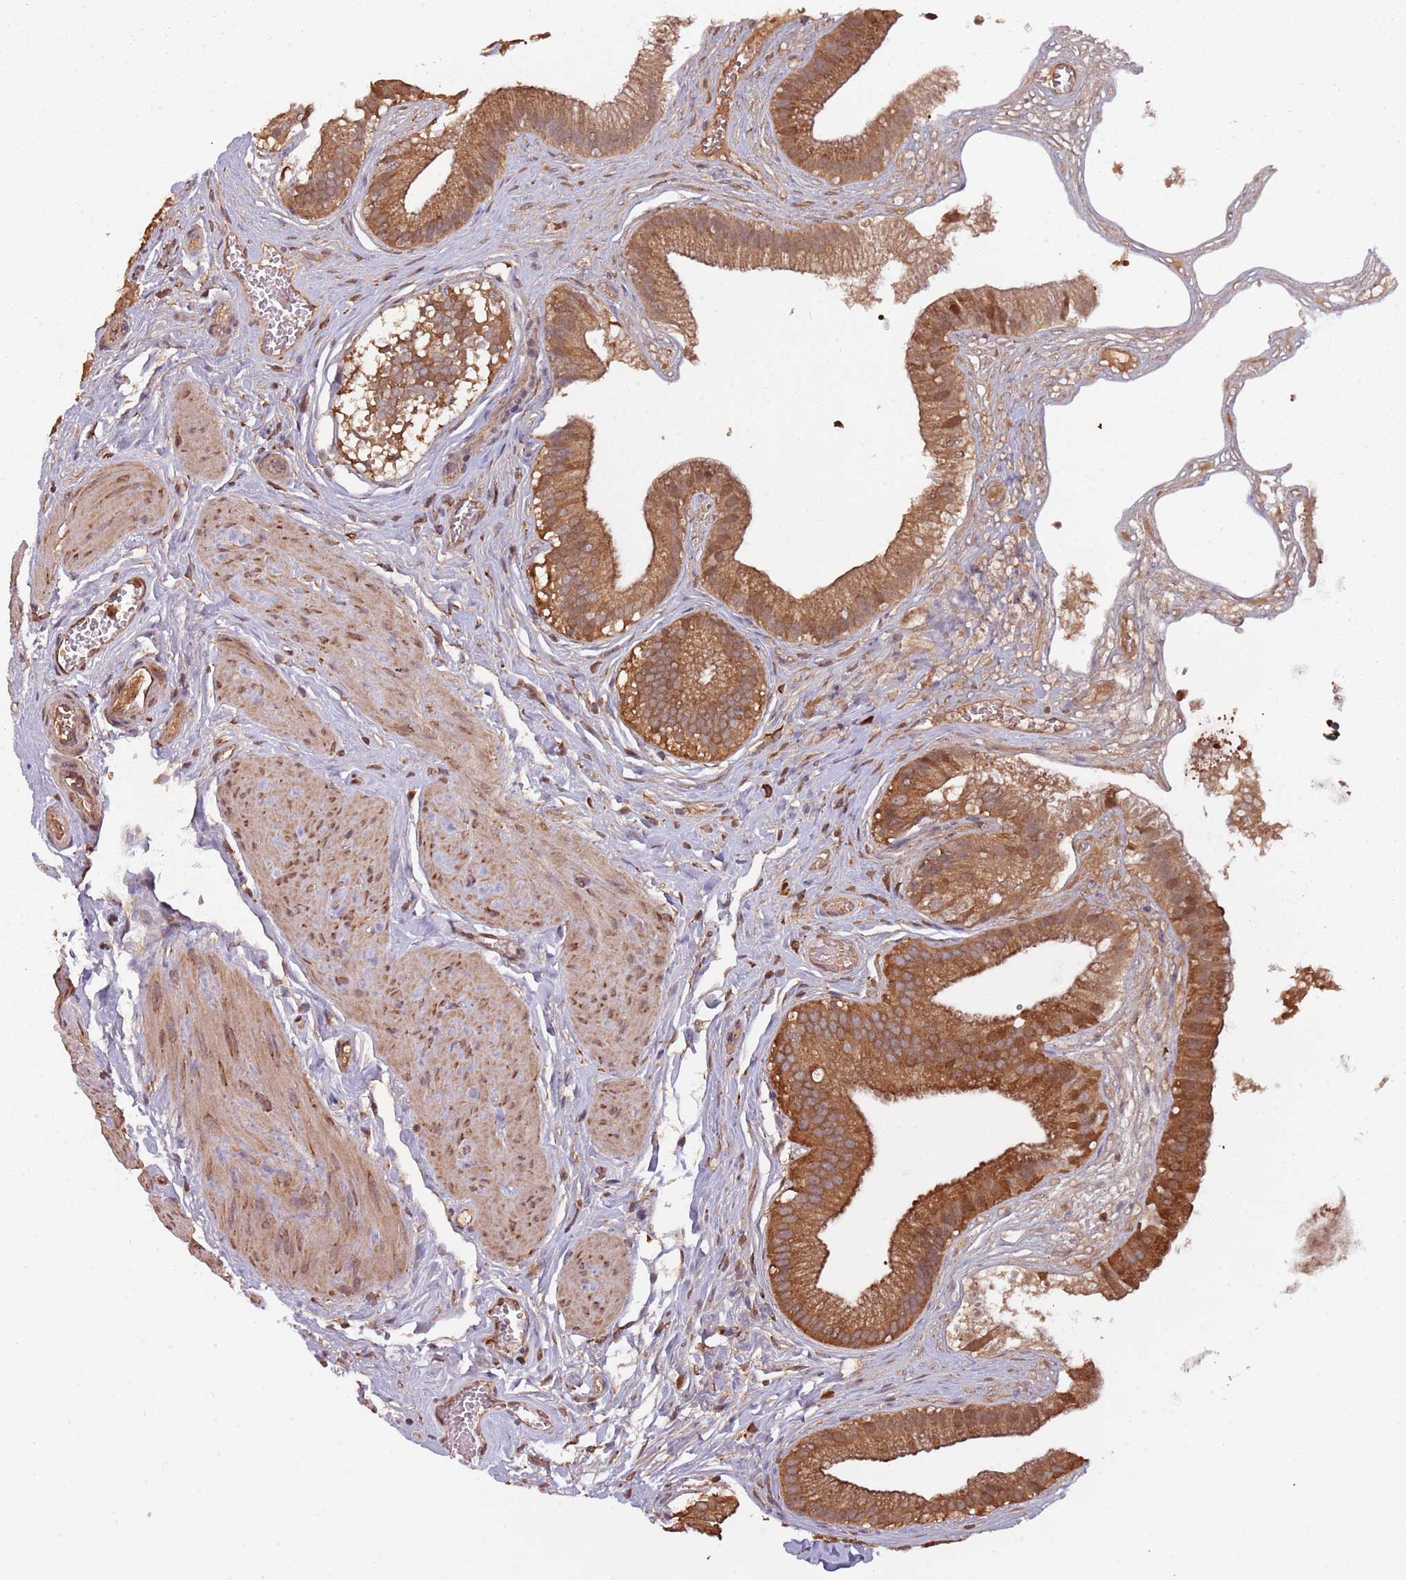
{"staining": {"intensity": "strong", "quantity": ">75%", "location": "cytoplasmic/membranous"}, "tissue": "gallbladder", "cell_type": "Glandular cells", "image_type": "normal", "snomed": [{"axis": "morphology", "description": "Normal tissue, NOS"}, {"axis": "topography", "description": "Gallbladder"}], "caption": "Glandular cells demonstrate high levels of strong cytoplasmic/membranous expression in approximately >75% of cells in normal human gallbladder.", "gene": "COG4", "patient": {"sex": "female", "age": 54}}